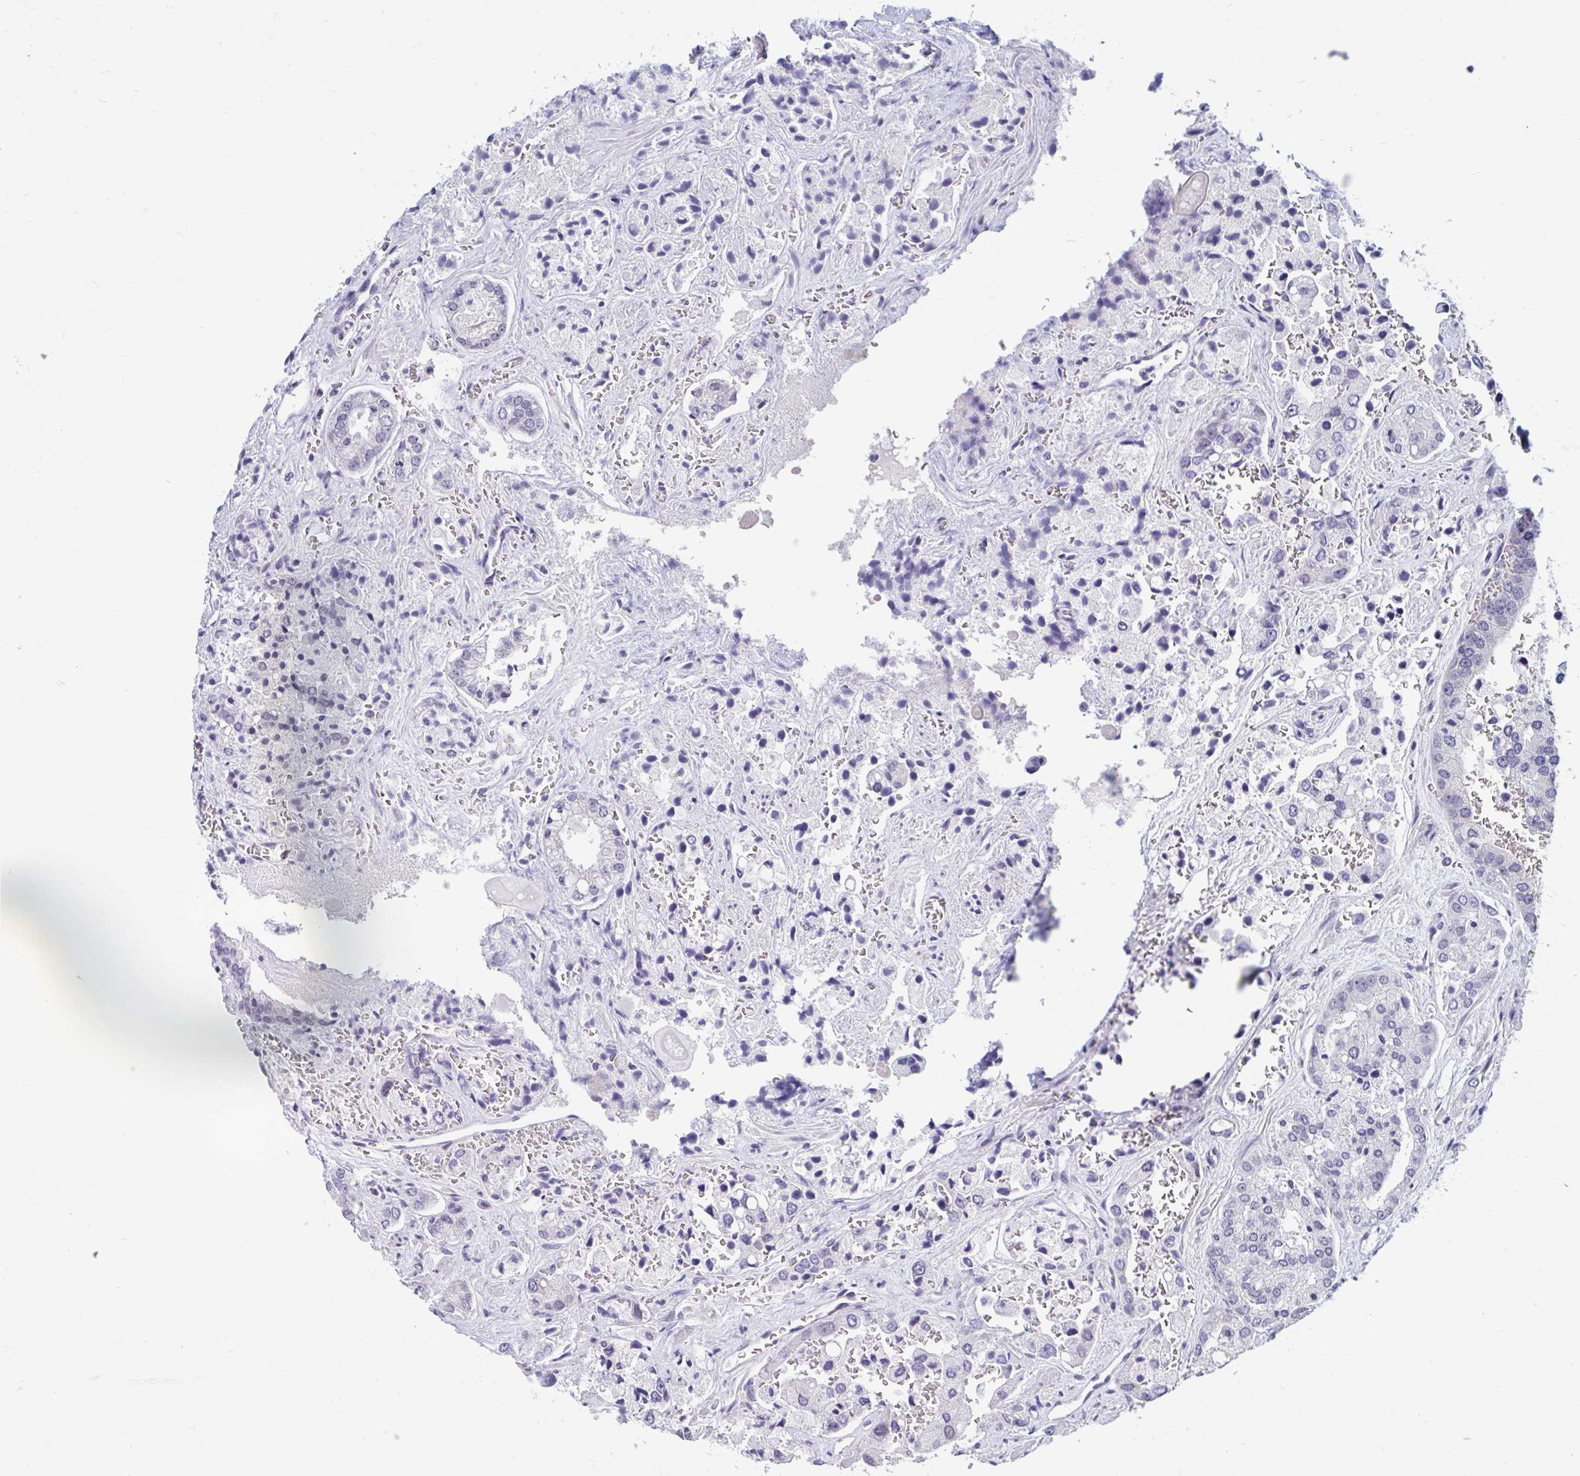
{"staining": {"intensity": "negative", "quantity": "none", "location": "none"}, "tissue": "prostate cancer", "cell_type": "Tumor cells", "image_type": "cancer", "snomed": [{"axis": "morphology", "description": "Normal tissue, NOS"}, {"axis": "morphology", "description": "Adenocarcinoma, High grade"}, {"axis": "topography", "description": "Prostate"}, {"axis": "topography", "description": "Peripheral nerve tissue"}], "caption": "Immunohistochemistry photomicrograph of prostate high-grade adenocarcinoma stained for a protein (brown), which shows no staining in tumor cells.", "gene": "ARPP19", "patient": {"sex": "male", "age": 68}}